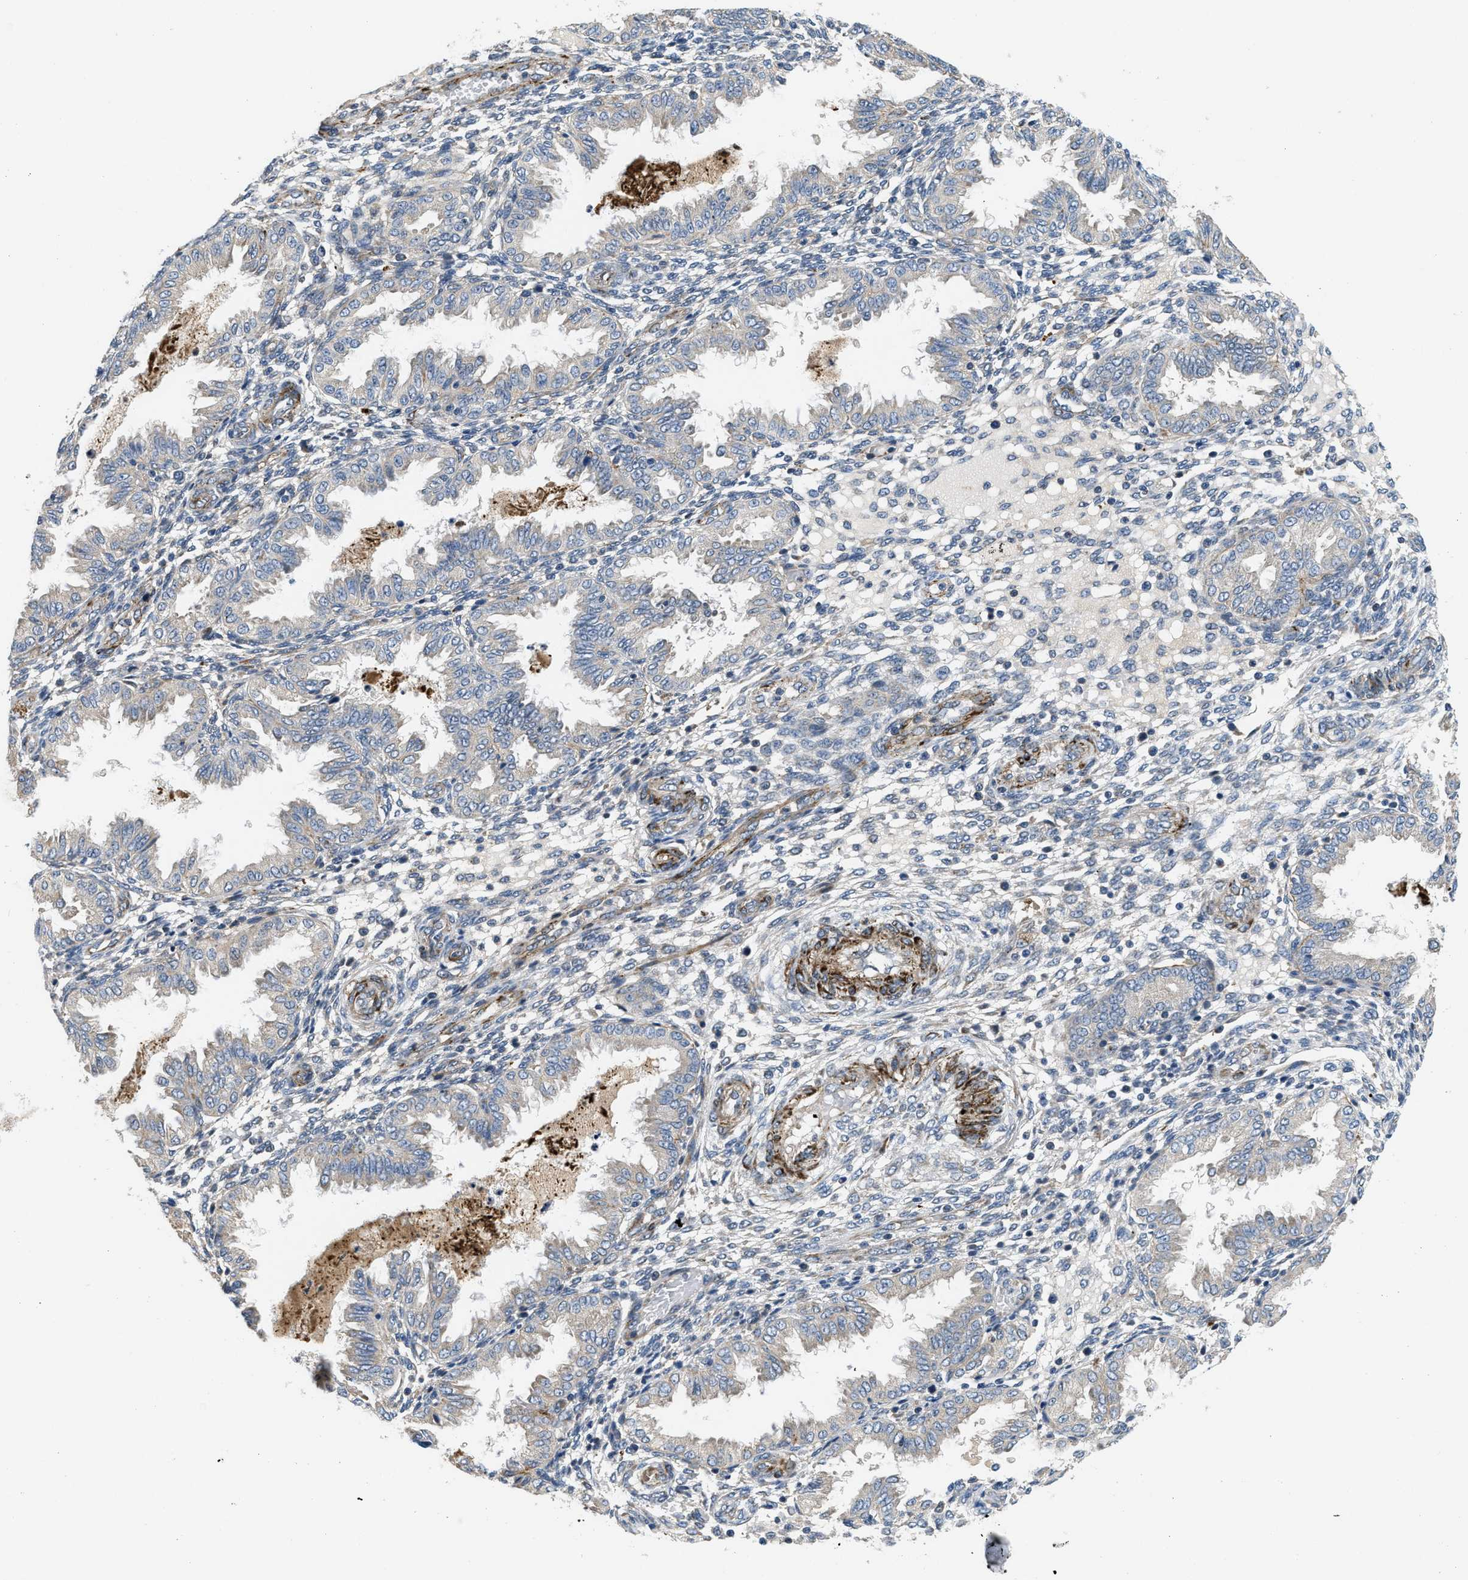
{"staining": {"intensity": "negative", "quantity": "none", "location": "none"}, "tissue": "endometrium", "cell_type": "Cells in endometrial stroma", "image_type": "normal", "snomed": [{"axis": "morphology", "description": "Normal tissue, NOS"}, {"axis": "topography", "description": "Endometrium"}], "caption": "High power microscopy image of an IHC image of unremarkable endometrium, revealing no significant expression in cells in endometrial stroma.", "gene": "ZNF599", "patient": {"sex": "female", "age": 33}}